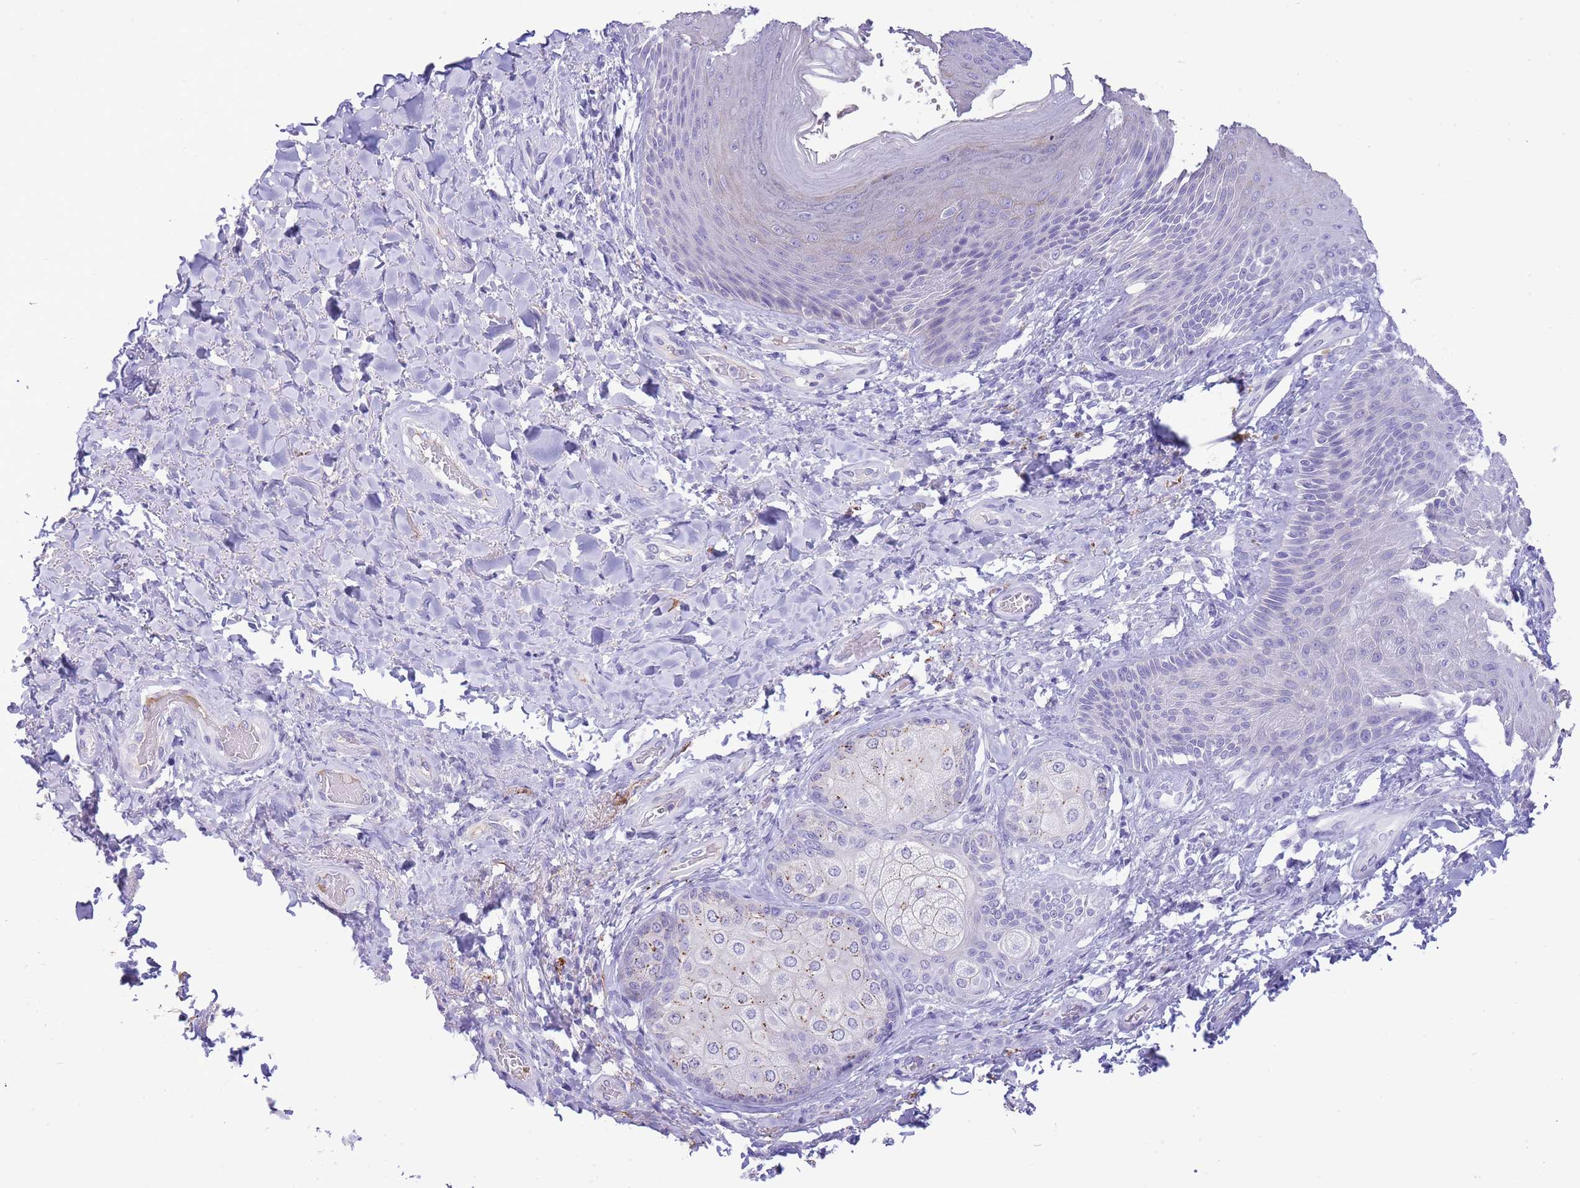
{"staining": {"intensity": "negative", "quantity": "none", "location": "none"}, "tissue": "skin", "cell_type": "Epidermal cells", "image_type": "normal", "snomed": [{"axis": "morphology", "description": "Normal tissue, NOS"}, {"axis": "topography", "description": "Anal"}], "caption": "Immunohistochemistry photomicrograph of unremarkable skin: skin stained with DAB (3,3'-diaminobenzidine) reveals no significant protein expression in epidermal cells.", "gene": "ASAP3", "patient": {"sex": "female", "age": 89}}